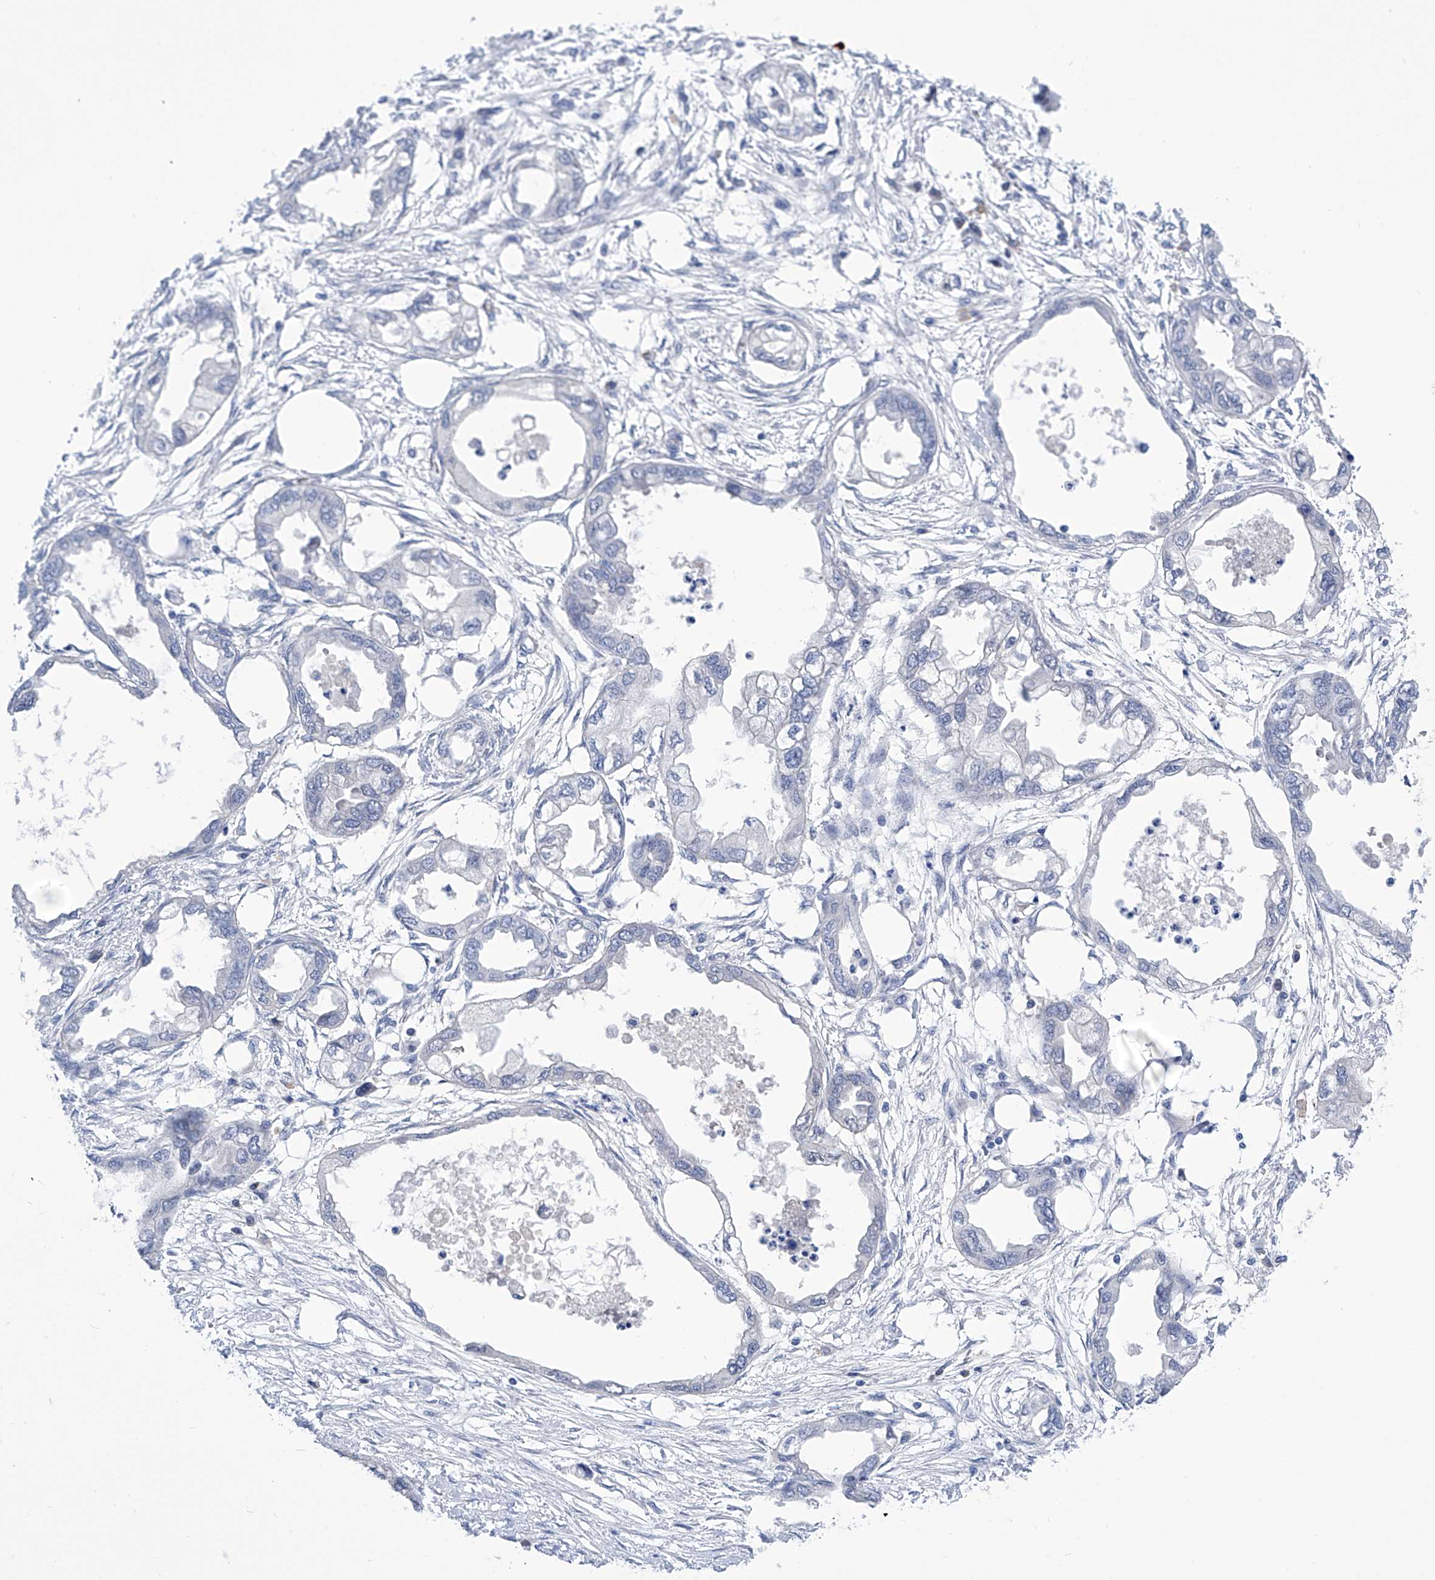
{"staining": {"intensity": "negative", "quantity": "none", "location": "none"}, "tissue": "endometrial cancer", "cell_type": "Tumor cells", "image_type": "cancer", "snomed": [{"axis": "morphology", "description": "Adenocarcinoma, NOS"}, {"axis": "morphology", "description": "Adenocarcinoma, metastatic, NOS"}, {"axis": "topography", "description": "Adipose tissue"}, {"axis": "topography", "description": "Endometrium"}], "caption": "DAB immunohistochemical staining of human endometrial cancer reveals no significant positivity in tumor cells.", "gene": "PGM3", "patient": {"sex": "female", "age": 67}}